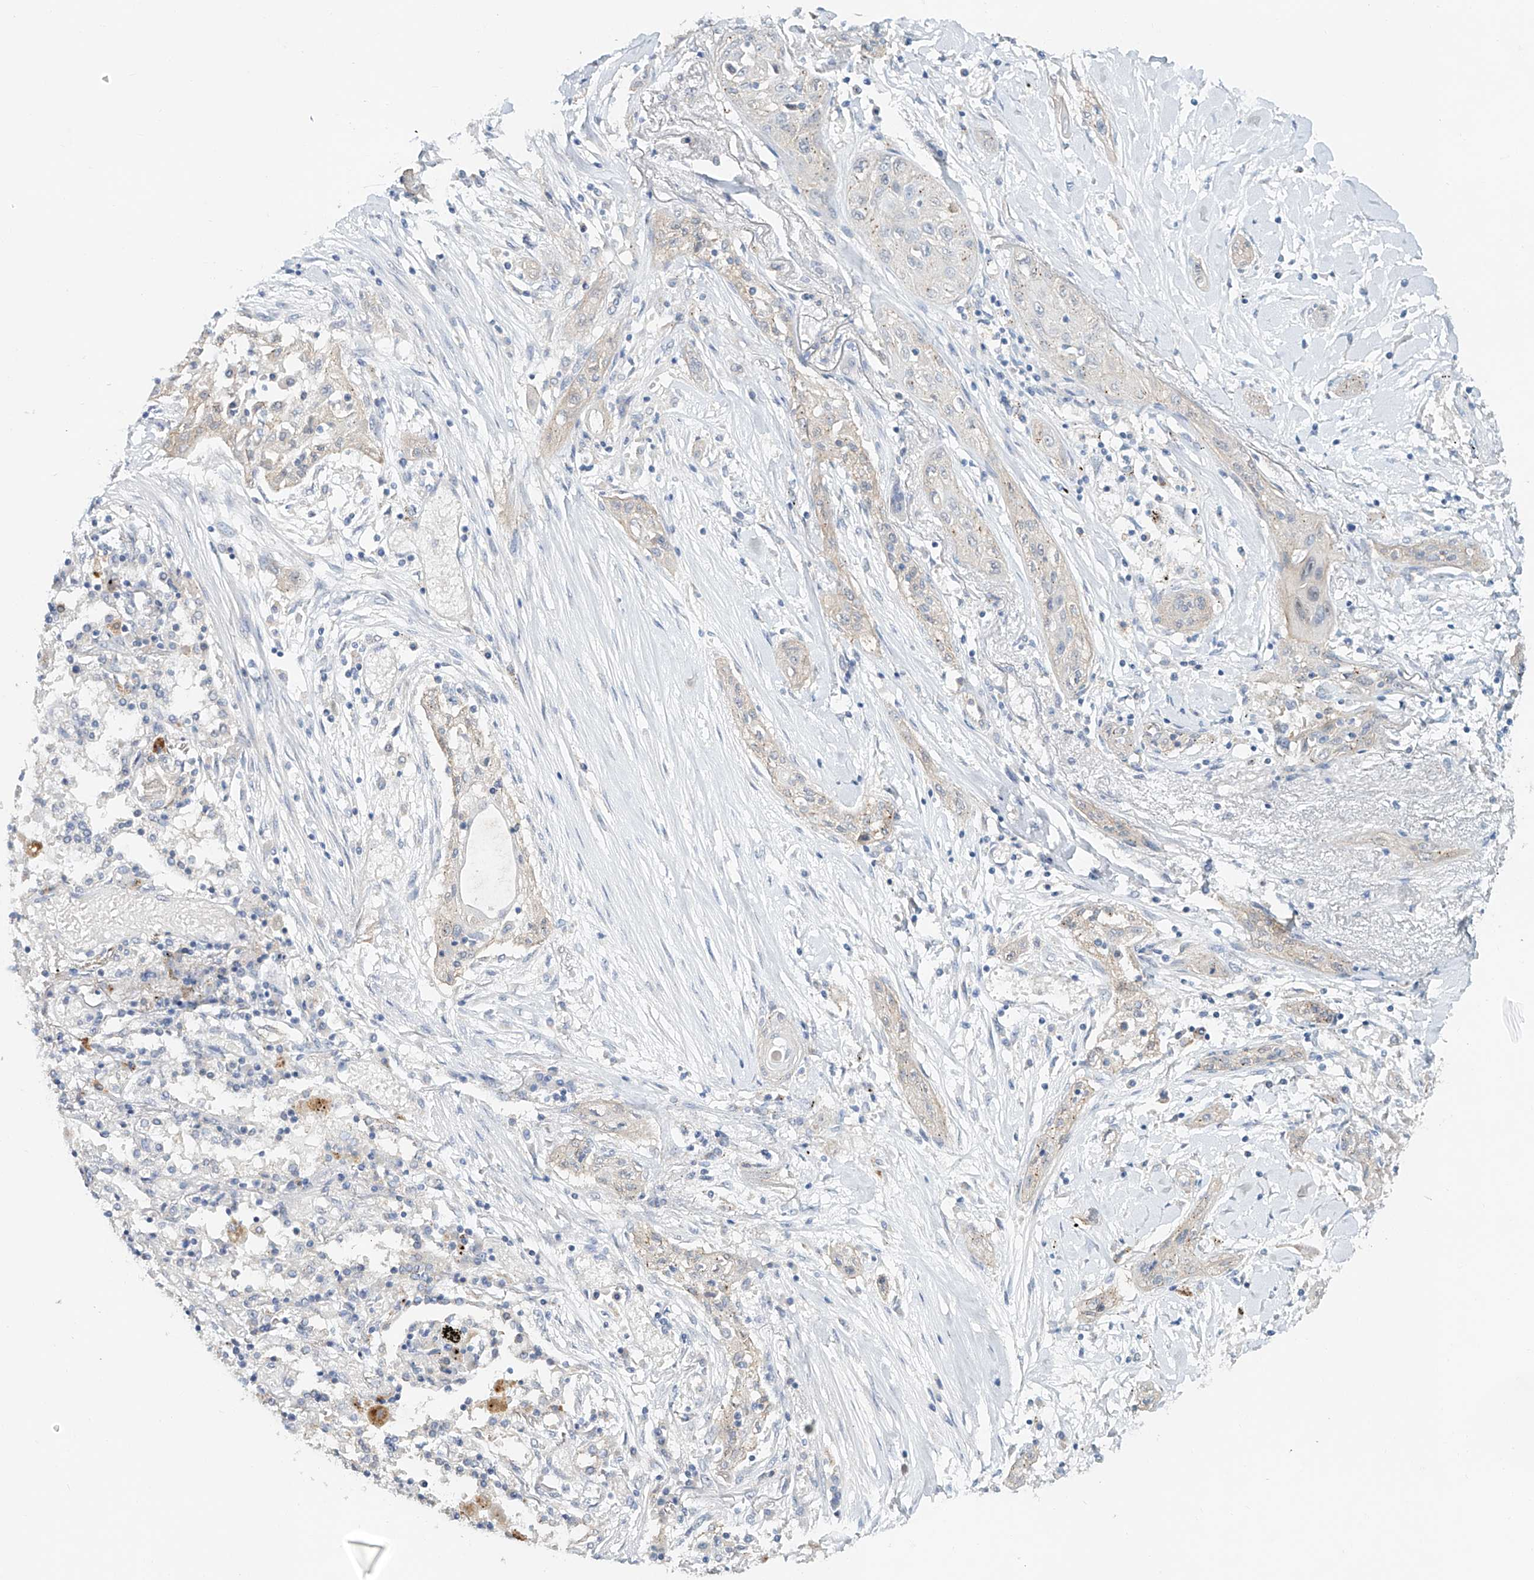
{"staining": {"intensity": "negative", "quantity": "none", "location": "none"}, "tissue": "lung cancer", "cell_type": "Tumor cells", "image_type": "cancer", "snomed": [{"axis": "morphology", "description": "Squamous cell carcinoma, NOS"}, {"axis": "topography", "description": "Lung"}], "caption": "The histopathology image demonstrates no significant positivity in tumor cells of lung squamous cell carcinoma. (Stains: DAB (3,3'-diaminobenzidine) IHC with hematoxylin counter stain, Microscopy: brightfield microscopy at high magnification).", "gene": "TRIM47", "patient": {"sex": "female", "age": 47}}